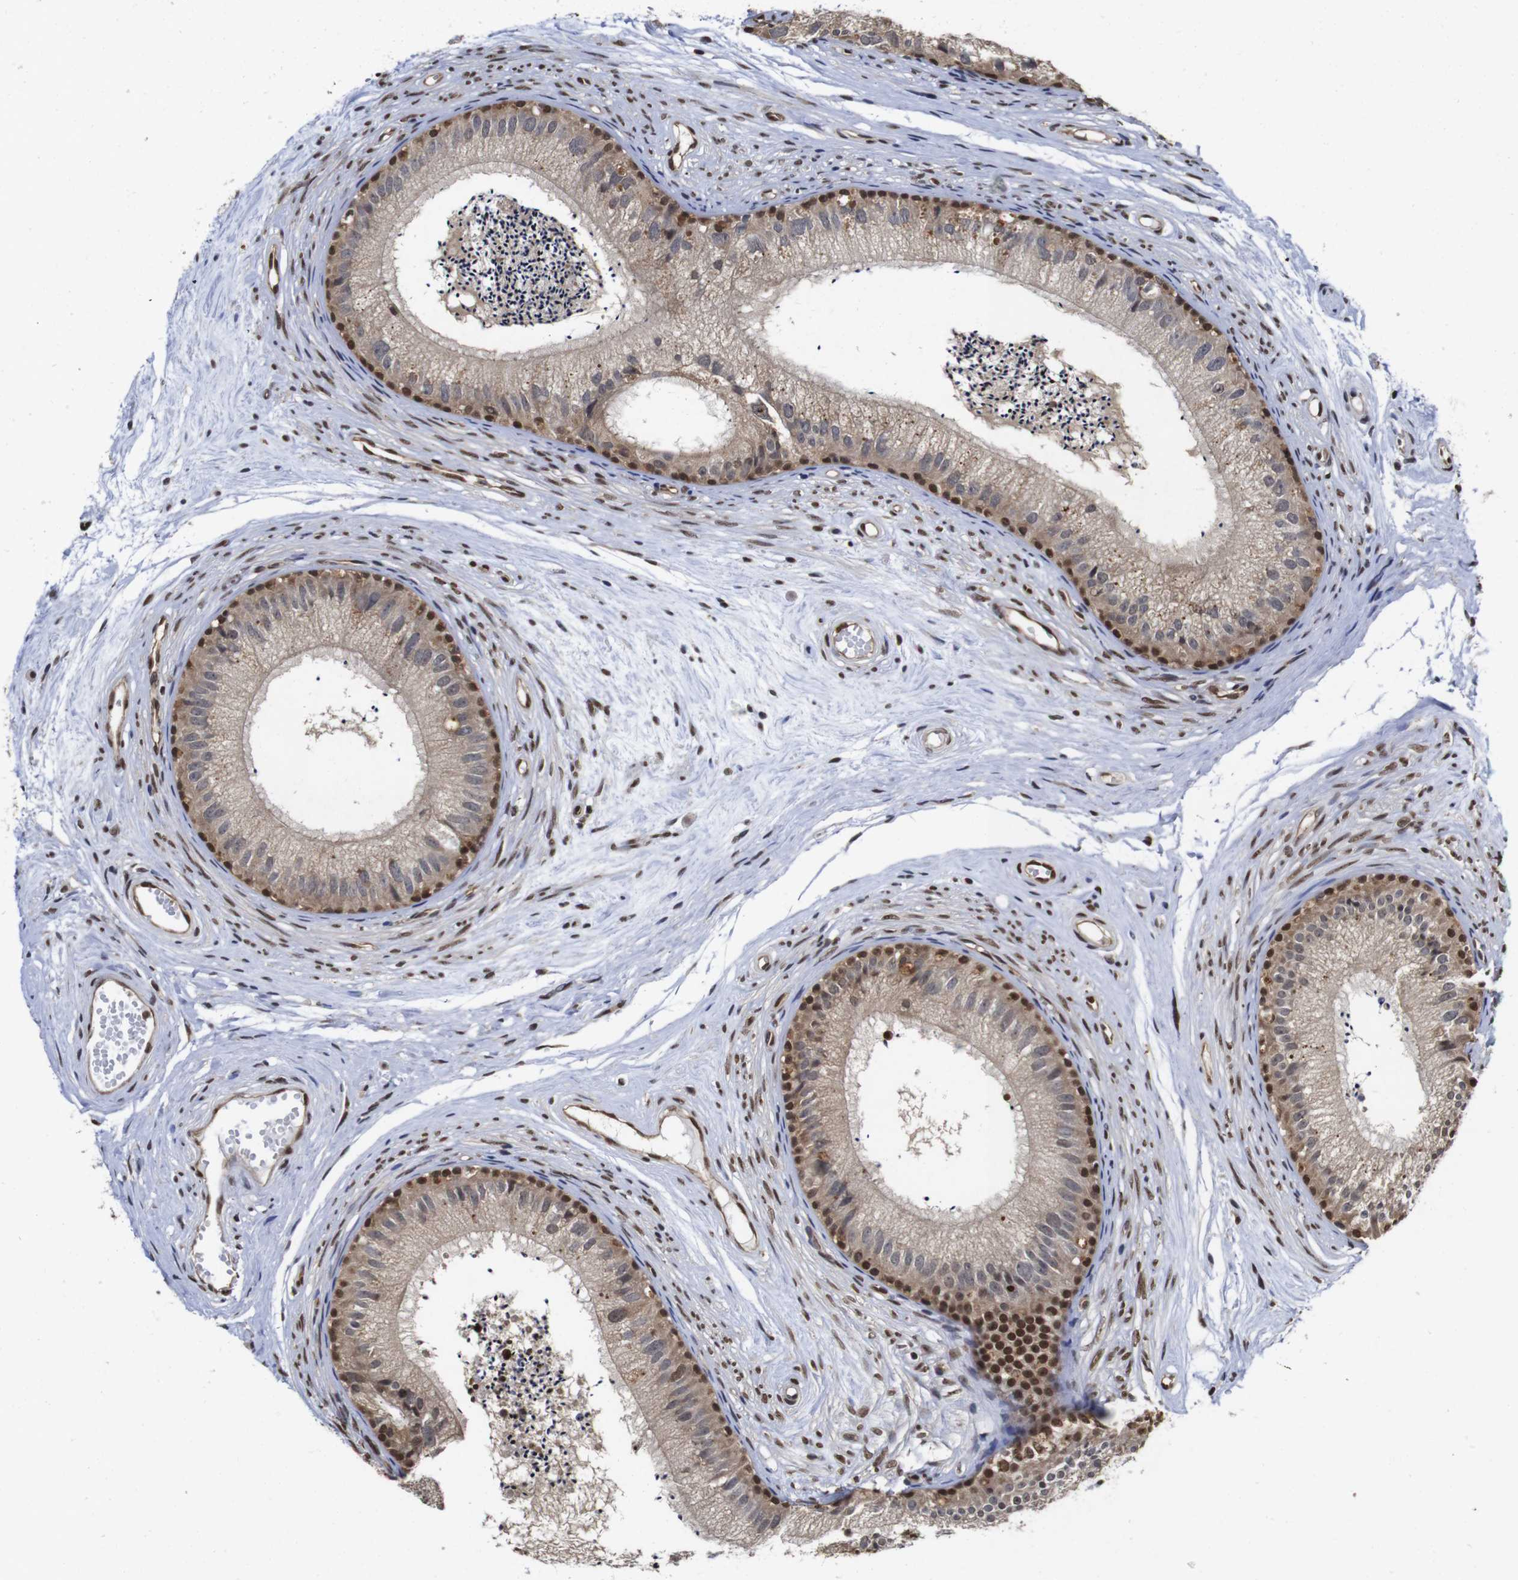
{"staining": {"intensity": "moderate", "quantity": ">75%", "location": "cytoplasmic/membranous,nuclear"}, "tissue": "epididymis", "cell_type": "Glandular cells", "image_type": "normal", "snomed": [{"axis": "morphology", "description": "Normal tissue, NOS"}, {"axis": "topography", "description": "Epididymis"}], "caption": "A high-resolution micrograph shows IHC staining of normal epididymis, which displays moderate cytoplasmic/membranous,nuclear positivity in about >75% of glandular cells. (DAB = brown stain, brightfield microscopy at high magnification).", "gene": "SUMO3", "patient": {"sex": "male", "age": 56}}